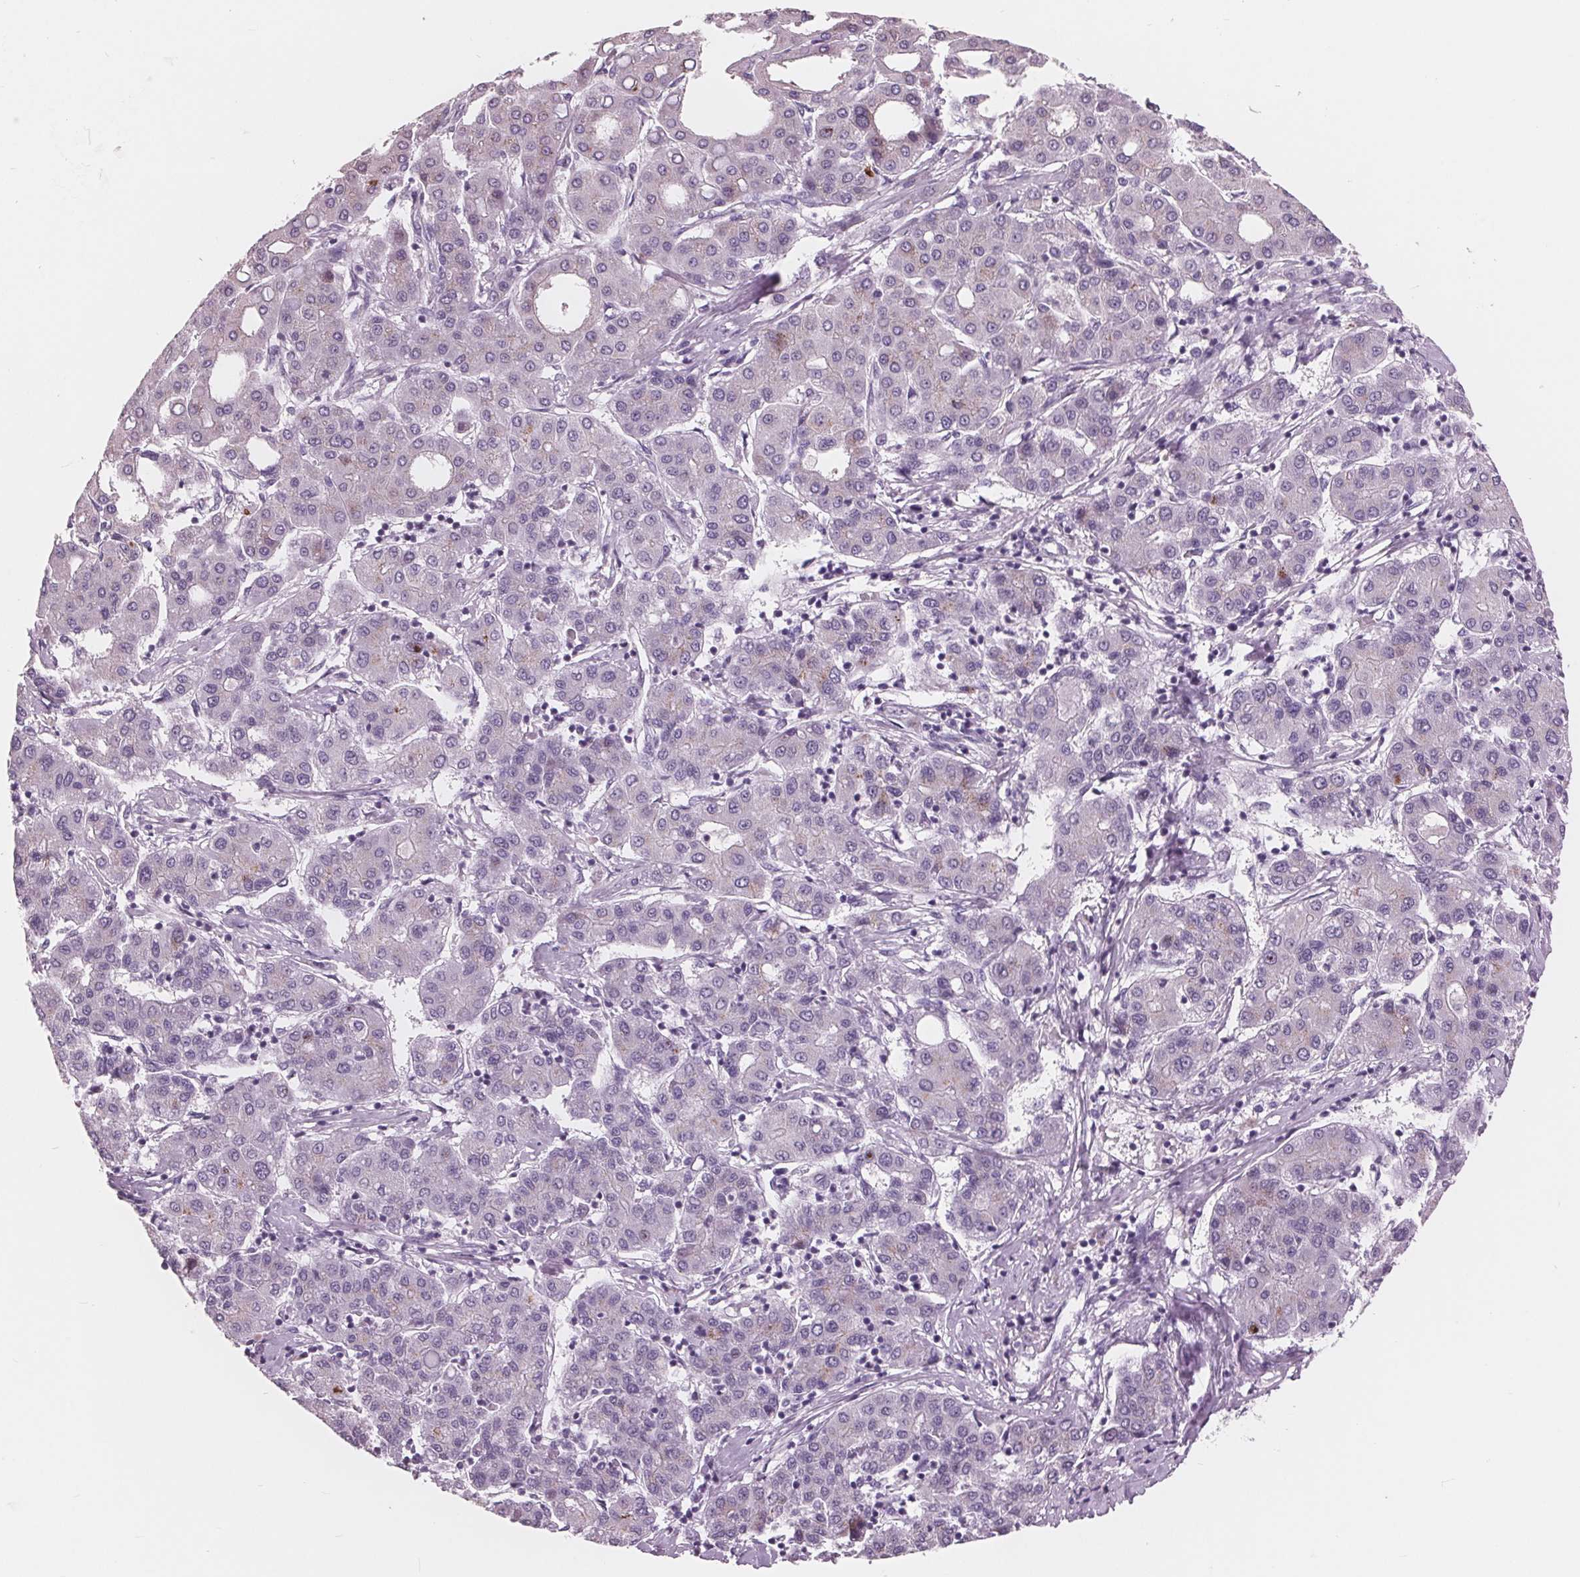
{"staining": {"intensity": "weak", "quantity": "<25%", "location": "cytoplasmic/membranous"}, "tissue": "liver cancer", "cell_type": "Tumor cells", "image_type": "cancer", "snomed": [{"axis": "morphology", "description": "Carcinoma, Hepatocellular, NOS"}, {"axis": "topography", "description": "Liver"}], "caption": "DAB immunohistochemical staining of human liver cancer (hepatocellular carcinoma) demonstrates no significant positivity in tumor cells. The staining is performed using DAB (3,3'-diaminobenzidine) brown chromogen with nuclei counter-stained in using hematoxylin.", "gene": "AMBP", "patient": {"sex": "male", "age": 65}}